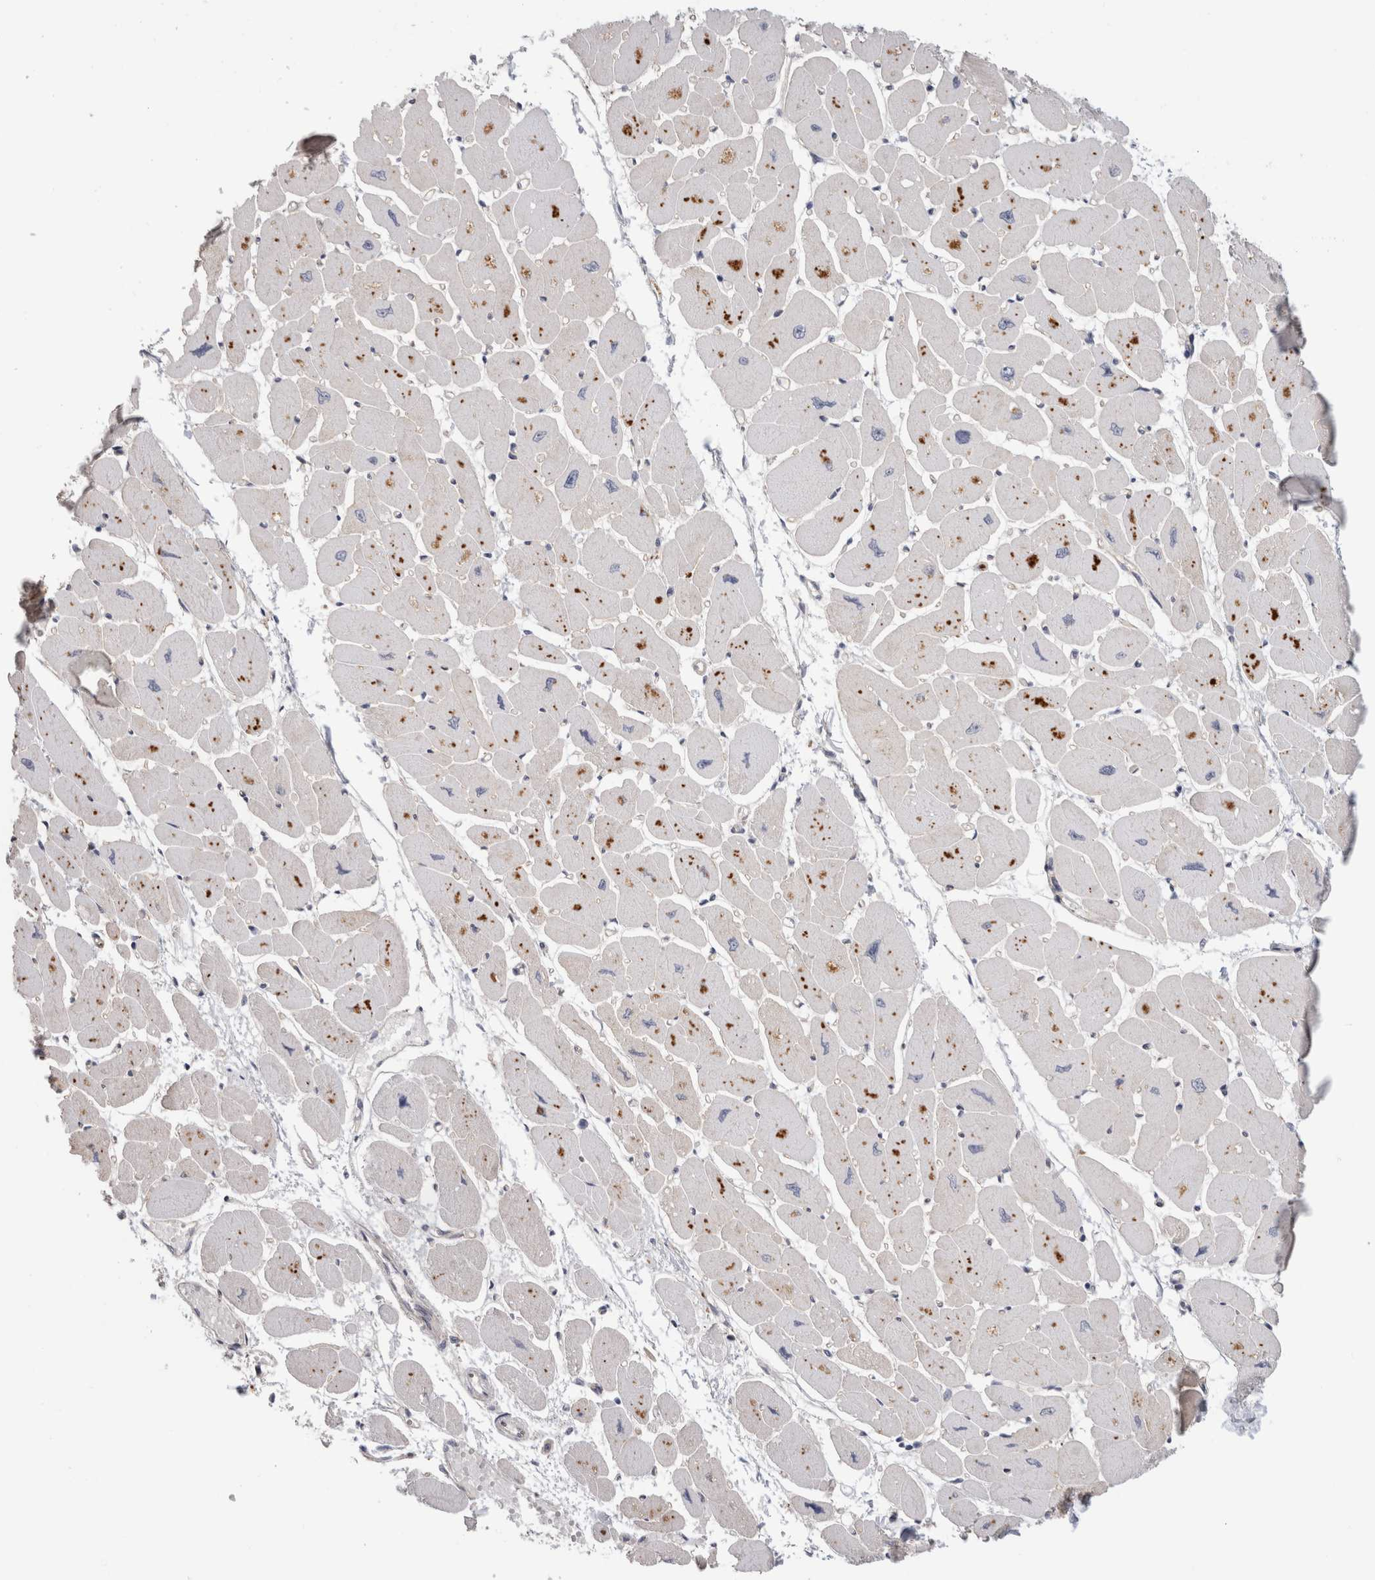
{"staining": {"intensity": "weak", "quantity": ">75%", "location": "cytoplasmic/membranous"}, "tissue": "heart muscle", "cell_type": "Cardiomyocytes", "image_type": "normal", "snomed": [{"axis": "morphology", "description": "Normal tissue, NOS"}, {"axis": "topography", "description": "Heart"}], "caption": "A high-resolution photomicrograph shows immunohistochemistry (IHC) staining of benign heart muscle, which exhibits weak cytoplasmic/membranous positivity in approximately >75% of cardiomyocytes. (brown staining indicates protein expression, while blue staining denotes nuclei).", "gene": "AFP", "patient": {"sex": "female", "age": 54}}